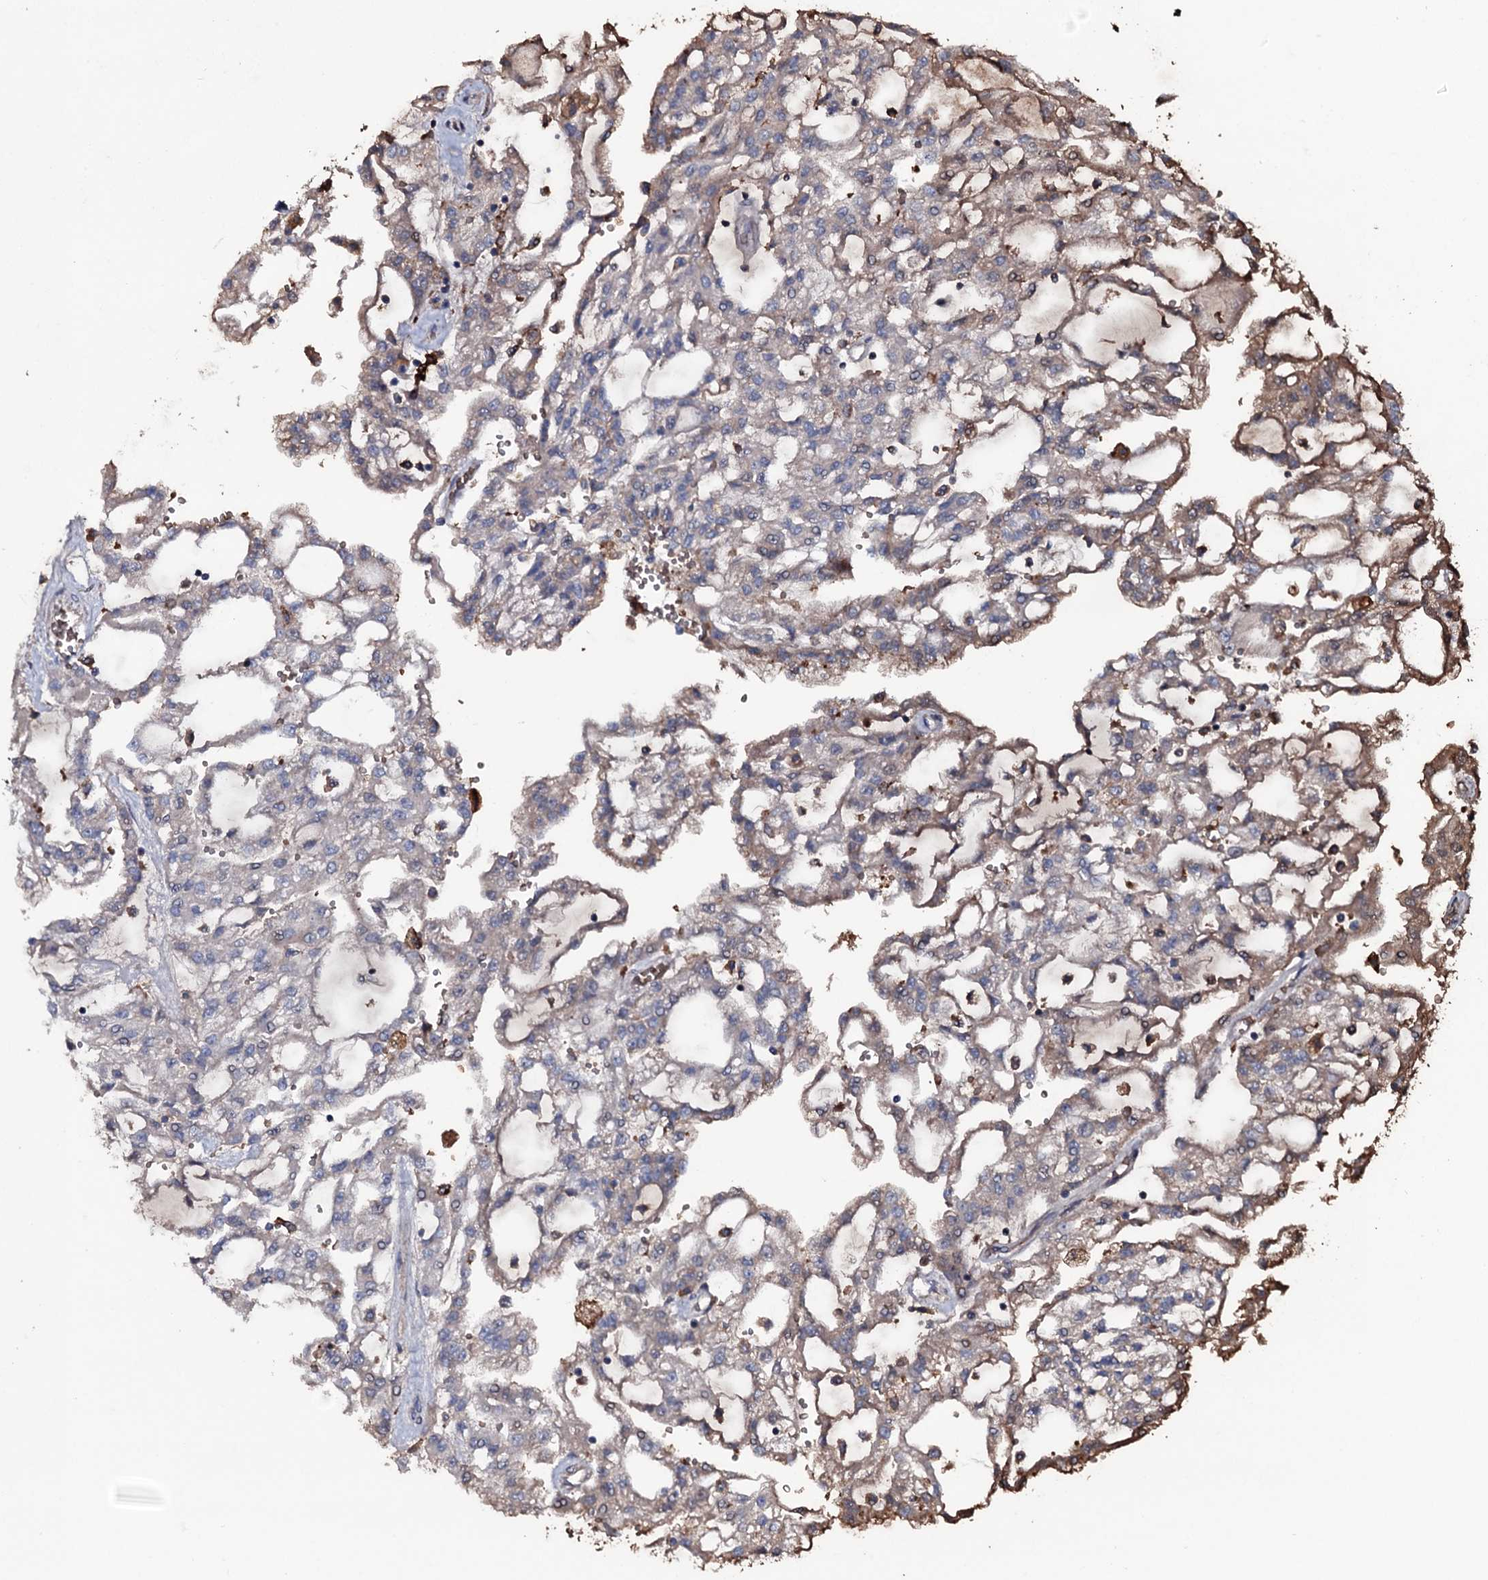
{"staining": {"intensity": "weak", "quantity": "<25%", "location": "cytoplasmic/membranous"}, "tissue": "renal cancer", "cell_type": "Tumor cells", "image_type": "cancer", "snomed": [{"axis": "morphology", "description": "Adenocarcinoma, NOS"}, {"axis": "topography", "description": "Kidney"}], "caption": "The IHC photomicrograph has no significant positivity in tumor cells of adenocarcinoma (renal) tissue.", "gene": "ZSWIM8", "patient": {"sex": "male", "age": 63}}